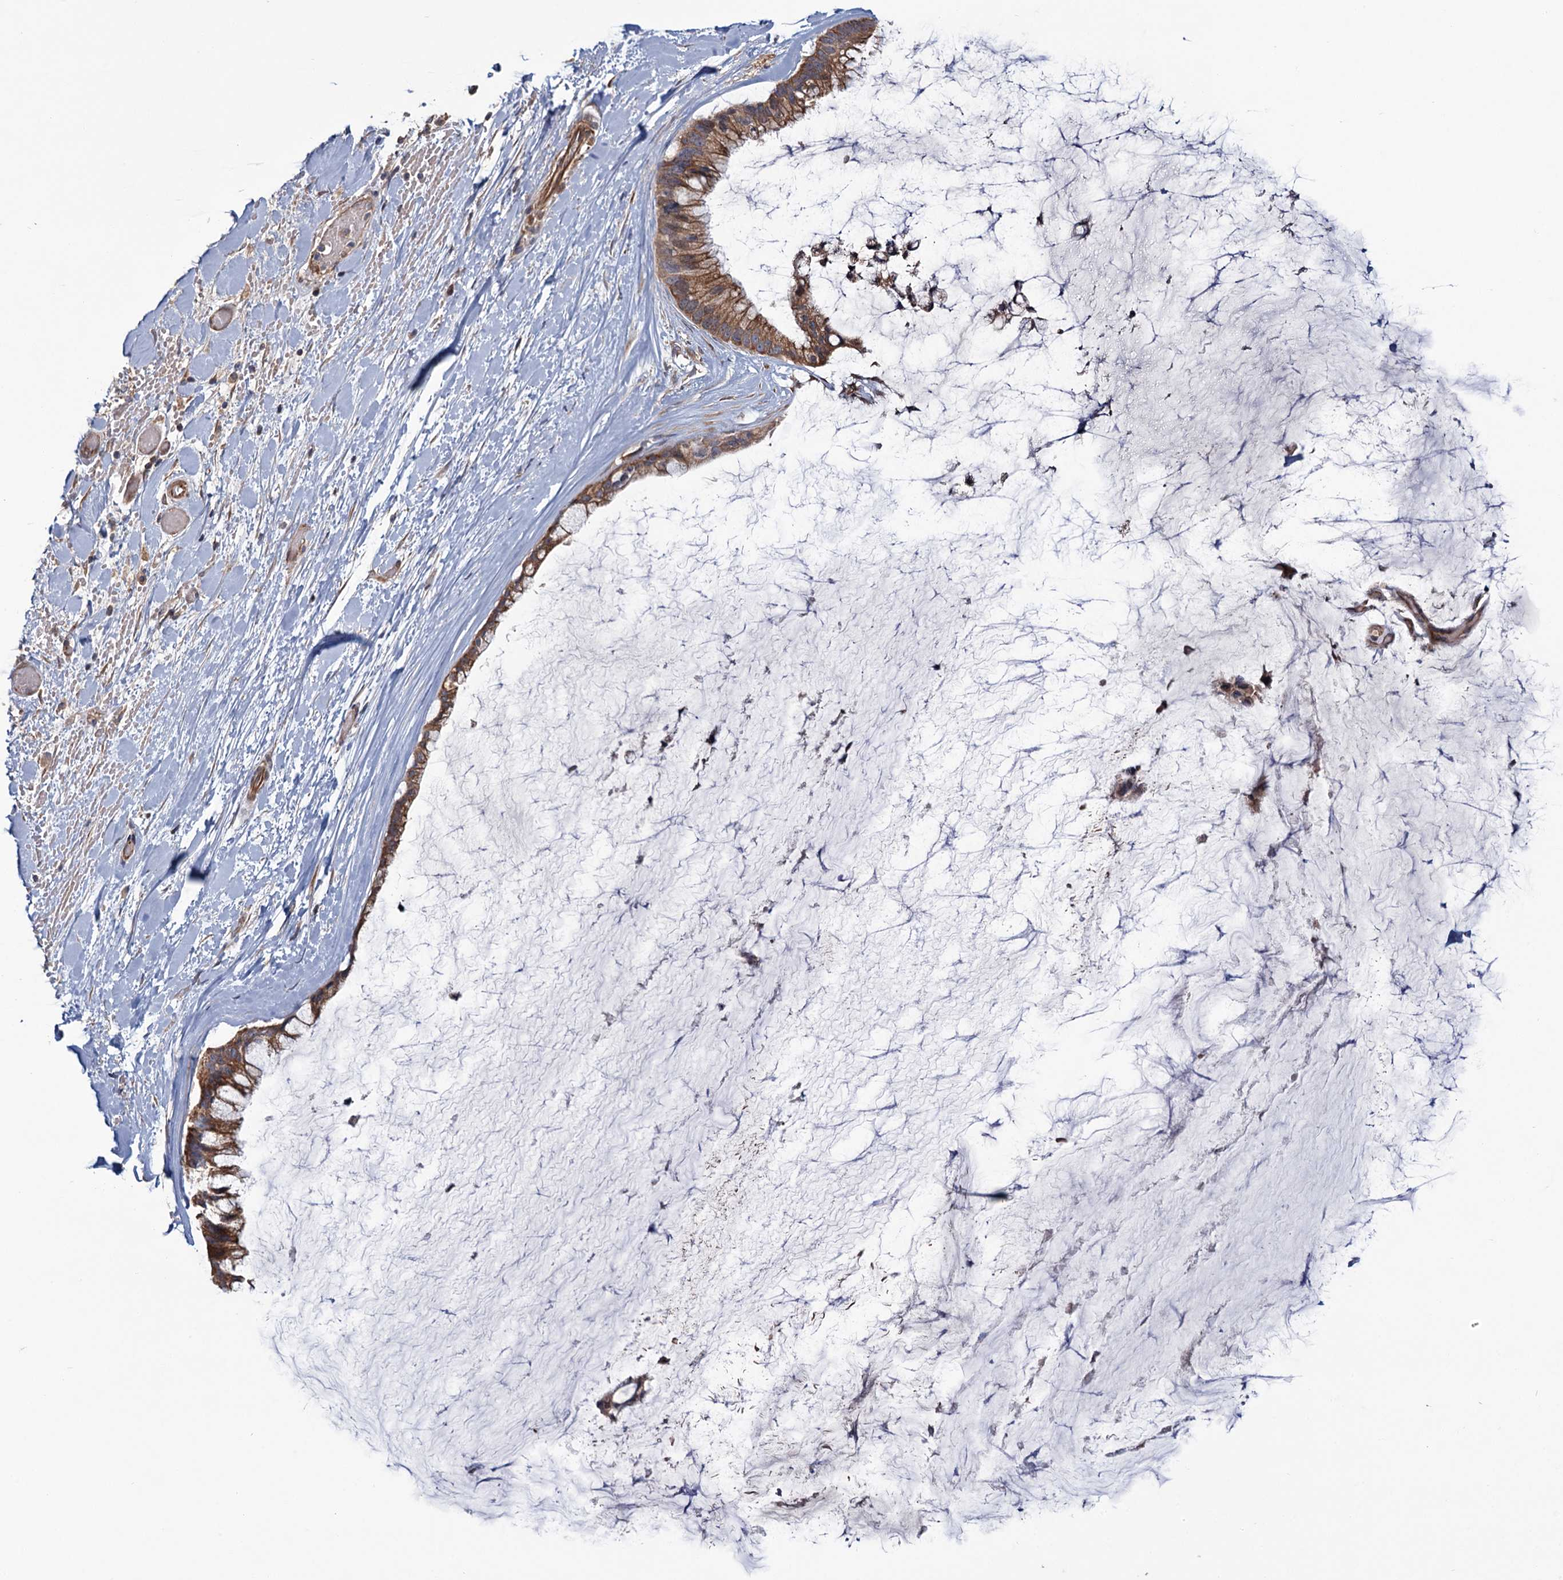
{"staining": {"intensity": "moderate", "quantity": ">75%", "location": "cytoplasmic/membranous"}, "tissue": "ovarian cancer", "cell_type": "Tumor cells", "image_type": "cancer", "snomed": [{"axis": "morphology", "description": "Cystadenocarcinoma, mucinous, NOS"}, {"axis": "topography", "description": "Ovary"}], "caption": "Immunohistochemical staining of ovarian cancer (mucinous cystadenocarcinoma) exhibits medium levels of moderate cytoplasmic/membranous protein staining in about >75% of tumor cells.", "gene": "MTRR", "patient": {"sex": "female", "age": 39}}